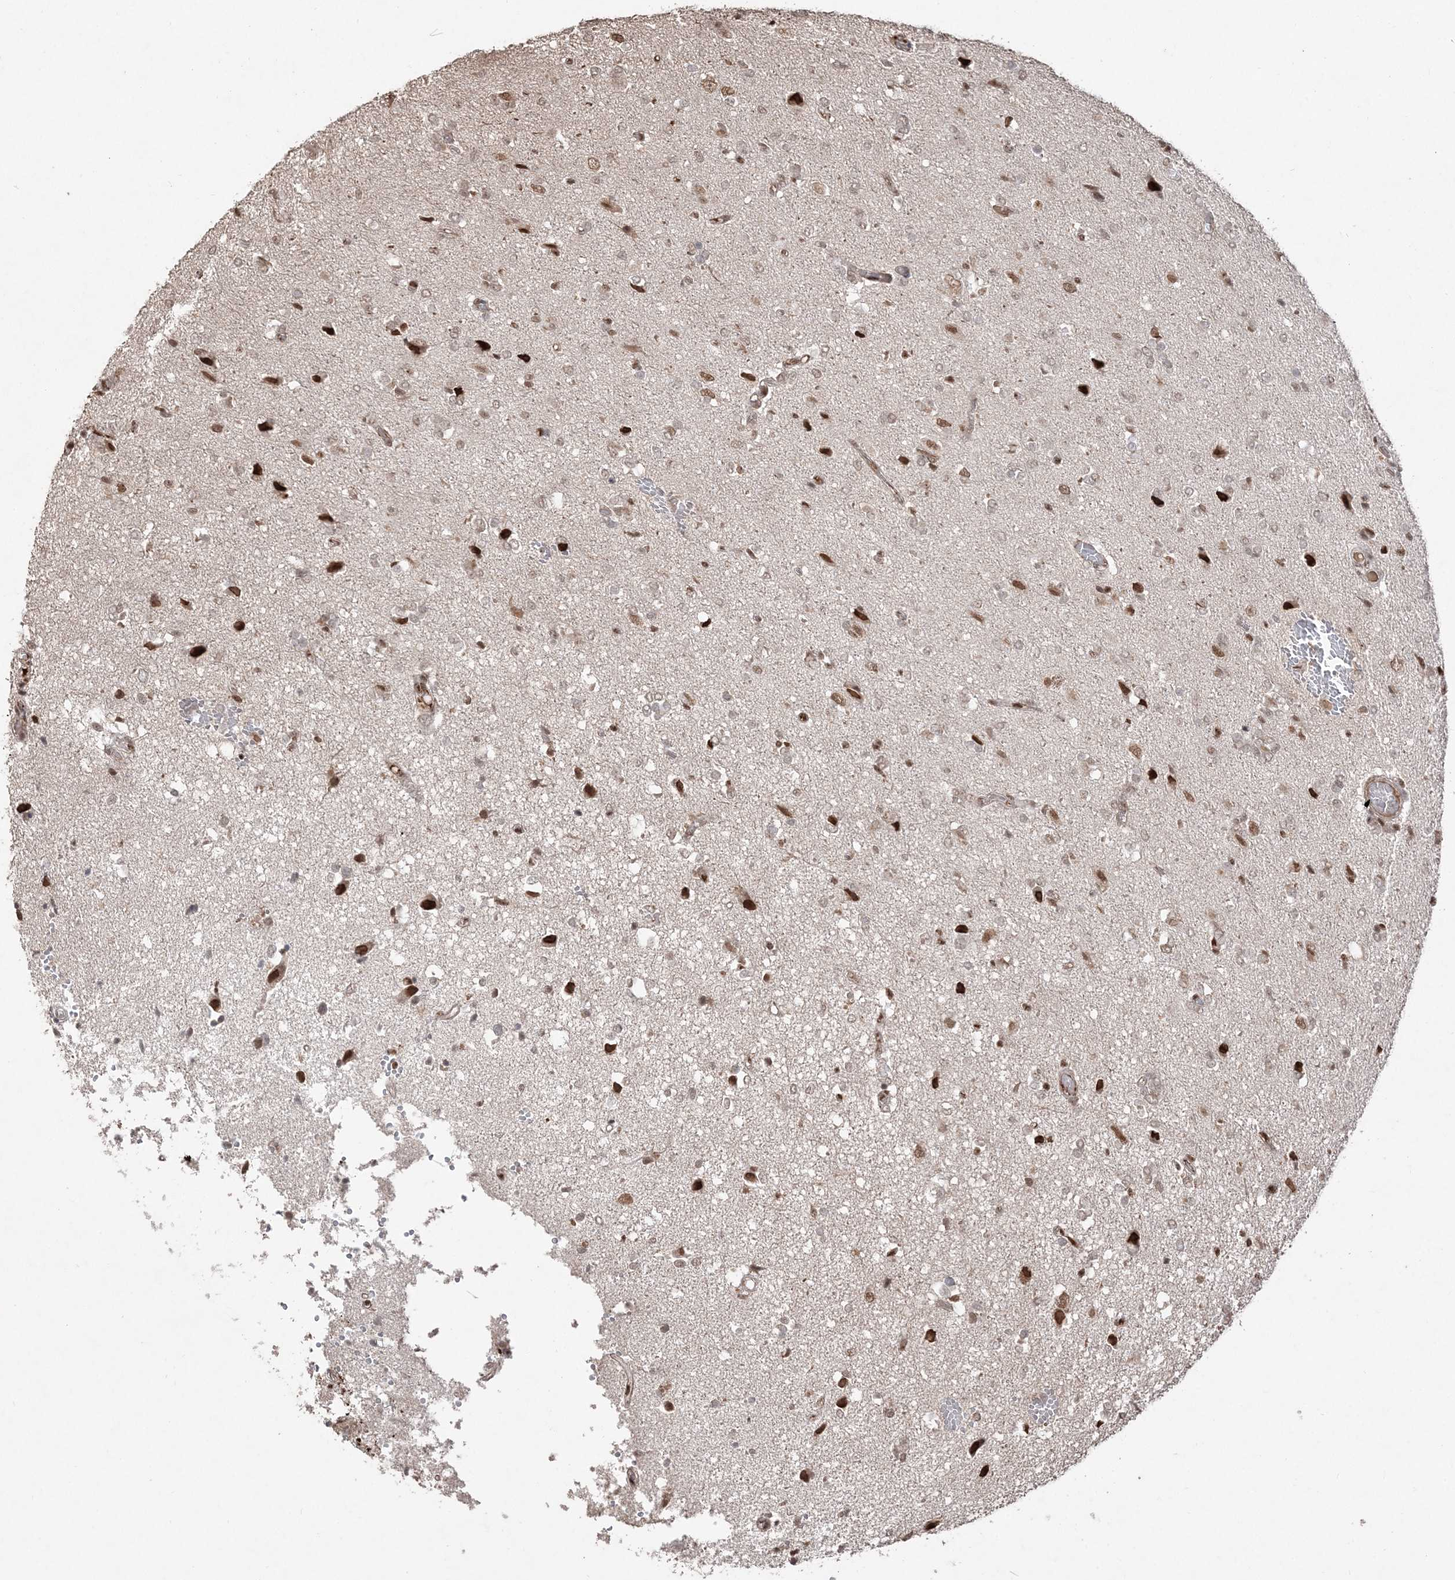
{"staining": {"intensity": "moderate", "quantity": ">75%", "location": "nuclear"}, "tissue": "glioma", "cell_type": "Tumor cells", "image_type": "cancer", "snomed": [{"axis": "morphology", "description": "Glioma, malignant, High grade"}, {"axis": "topography", "description": "Brain"}], "caption": "Immunohistochemistry (IHC) staining of glioma, which shows medium levels of moderate nuclear positivity in about >75% of tumor cells indicating moderate nuclear protein staining. The staining was performed using DAB (3,3'-diaminobenzidine) (brown) for protein detection and nuclei were counterstained in hematoxylin (blue).", "gene": "RBM17", "patient": {"sex": "female", "age": 59}}